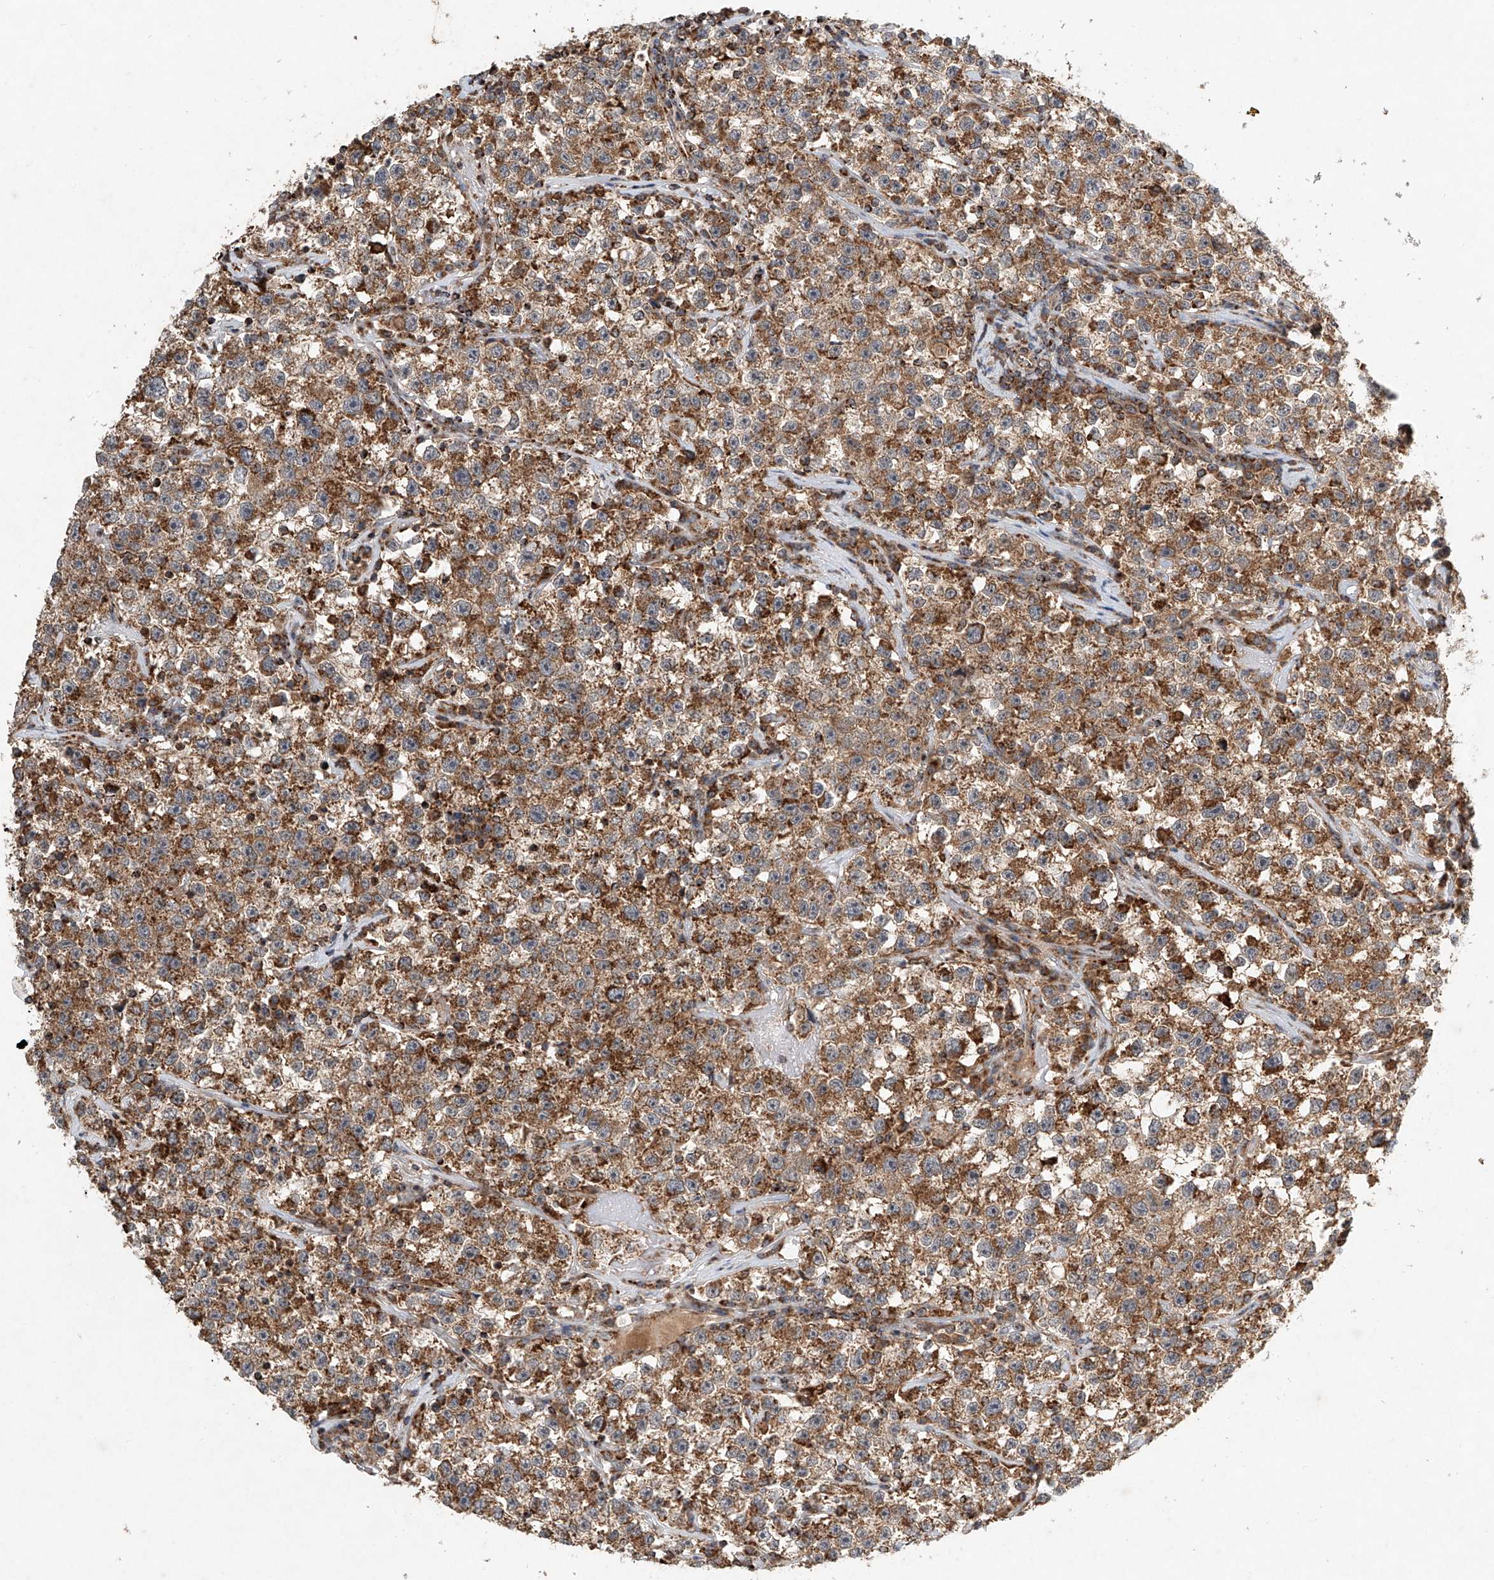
{"staining": {"intensity": "moderate", "quantity": ">75%", "location": "cytoplasmic/membranous"}, "tissue": "testis cancer", "cell_type": "Tumor cells", "image_type": "cancer", "snomed": [{"axis": "morphology", "description": "Seminoma, NOS"}, {"axis": "topography", "description": "Testis"}], "caption": "Immunohistochemical staining of human testis seminoma demonstrates medium levels of moderate cytoplasmic/membranous staining in approximately >75% of tumor cells.", "gene": "DCAF11", "patient": {"sex": "male", "age": 22}}